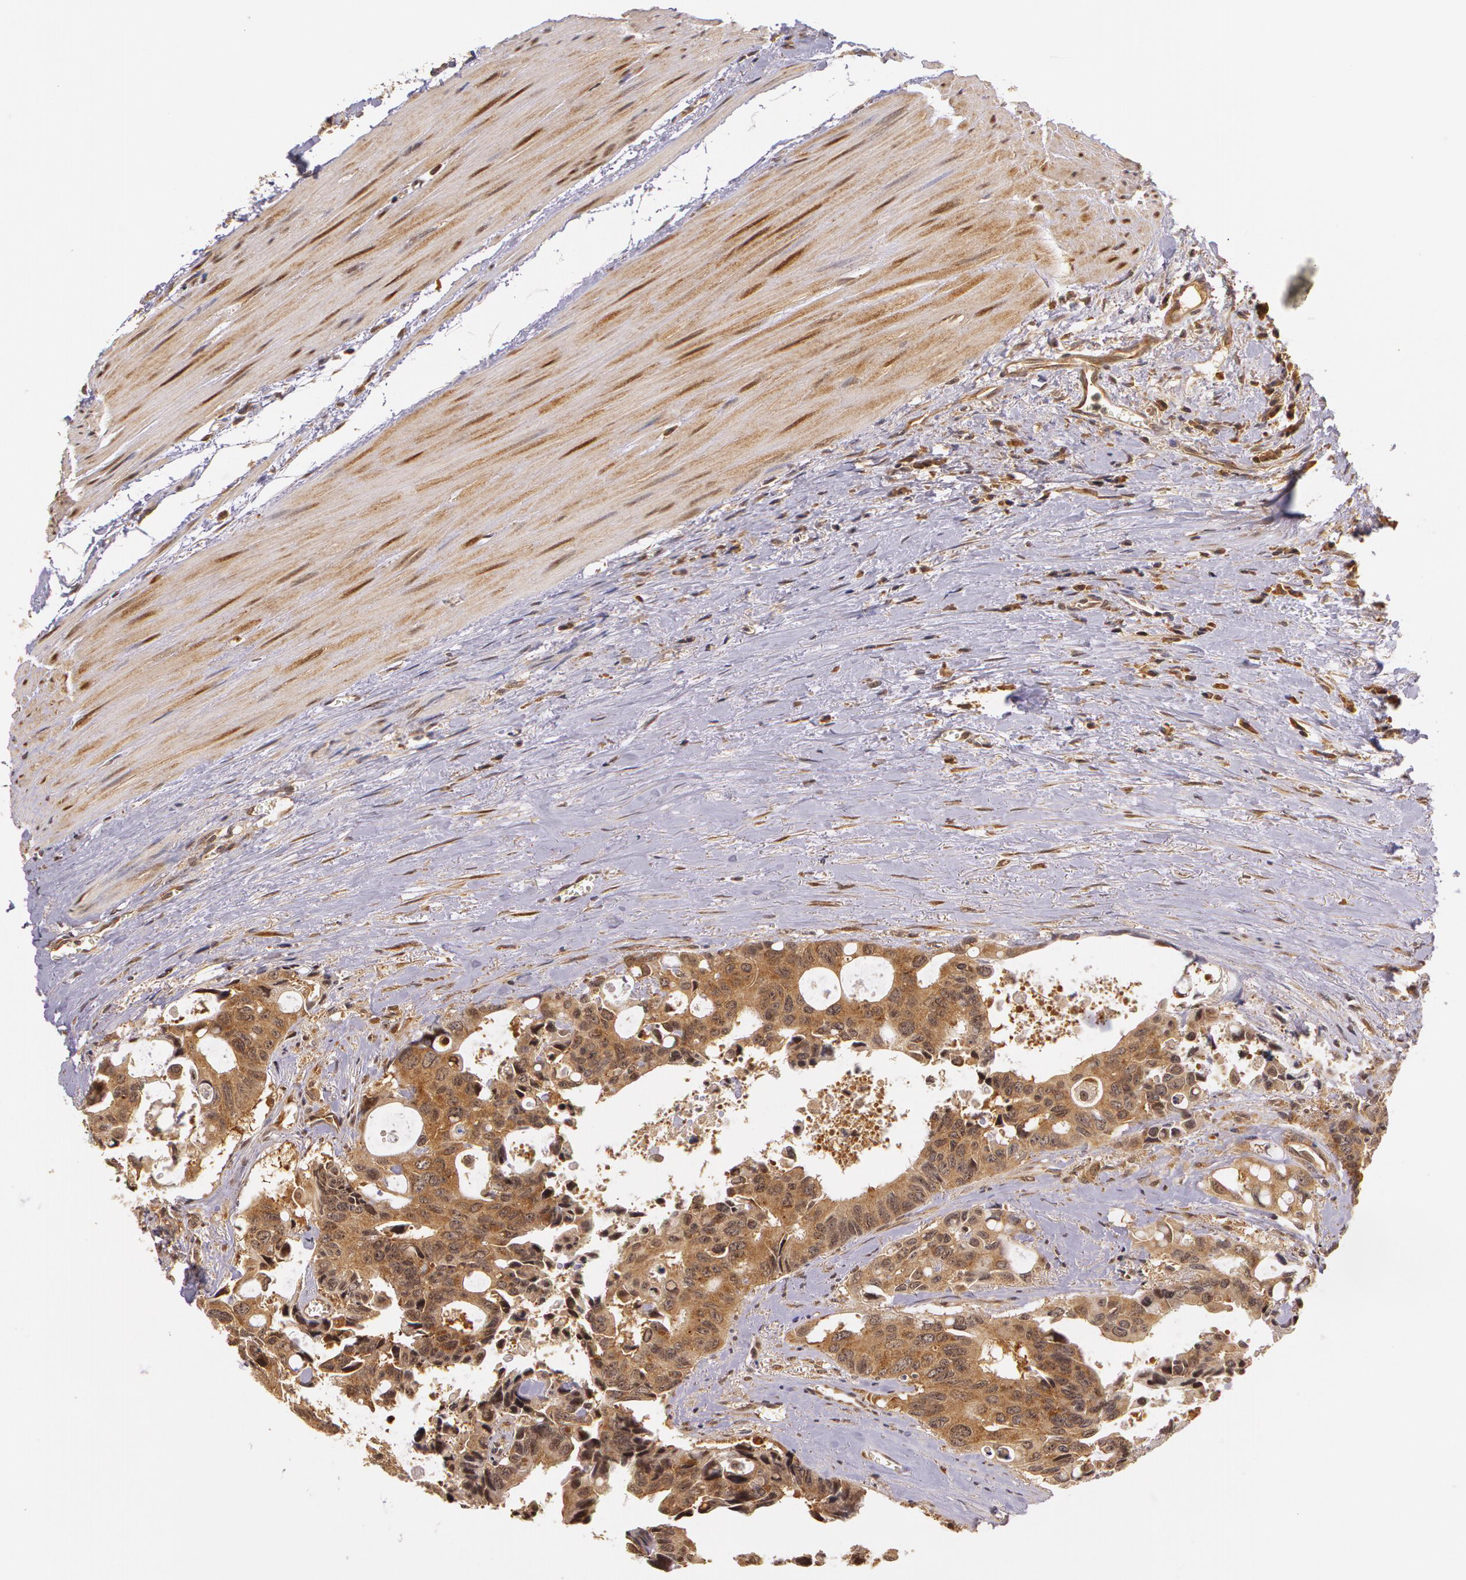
{"staining": {"intensity": "moderate", "quantity": ">75%", "location": "cytoplasmic/membranous"}, "tissue": "colorectal cancer", "cell_type": "Tumor cells", "image_type": "cancer", "snomed": [{"axis": "morphology", "description": "Adenocarcinoma, NOS"}, {"axis": "topography", "description": "Rectum"}], "caption": "Immunohistochemistry image of human colorectal cancer (adenocarcinoma) stained for a protein (brown), which exhibits medium levels of moderate cytoplasmic/membranous positivity in approximately >75% of tumor cells.", "gene": "ASCC2", "patient": {"sex": "male", "age": 76}}